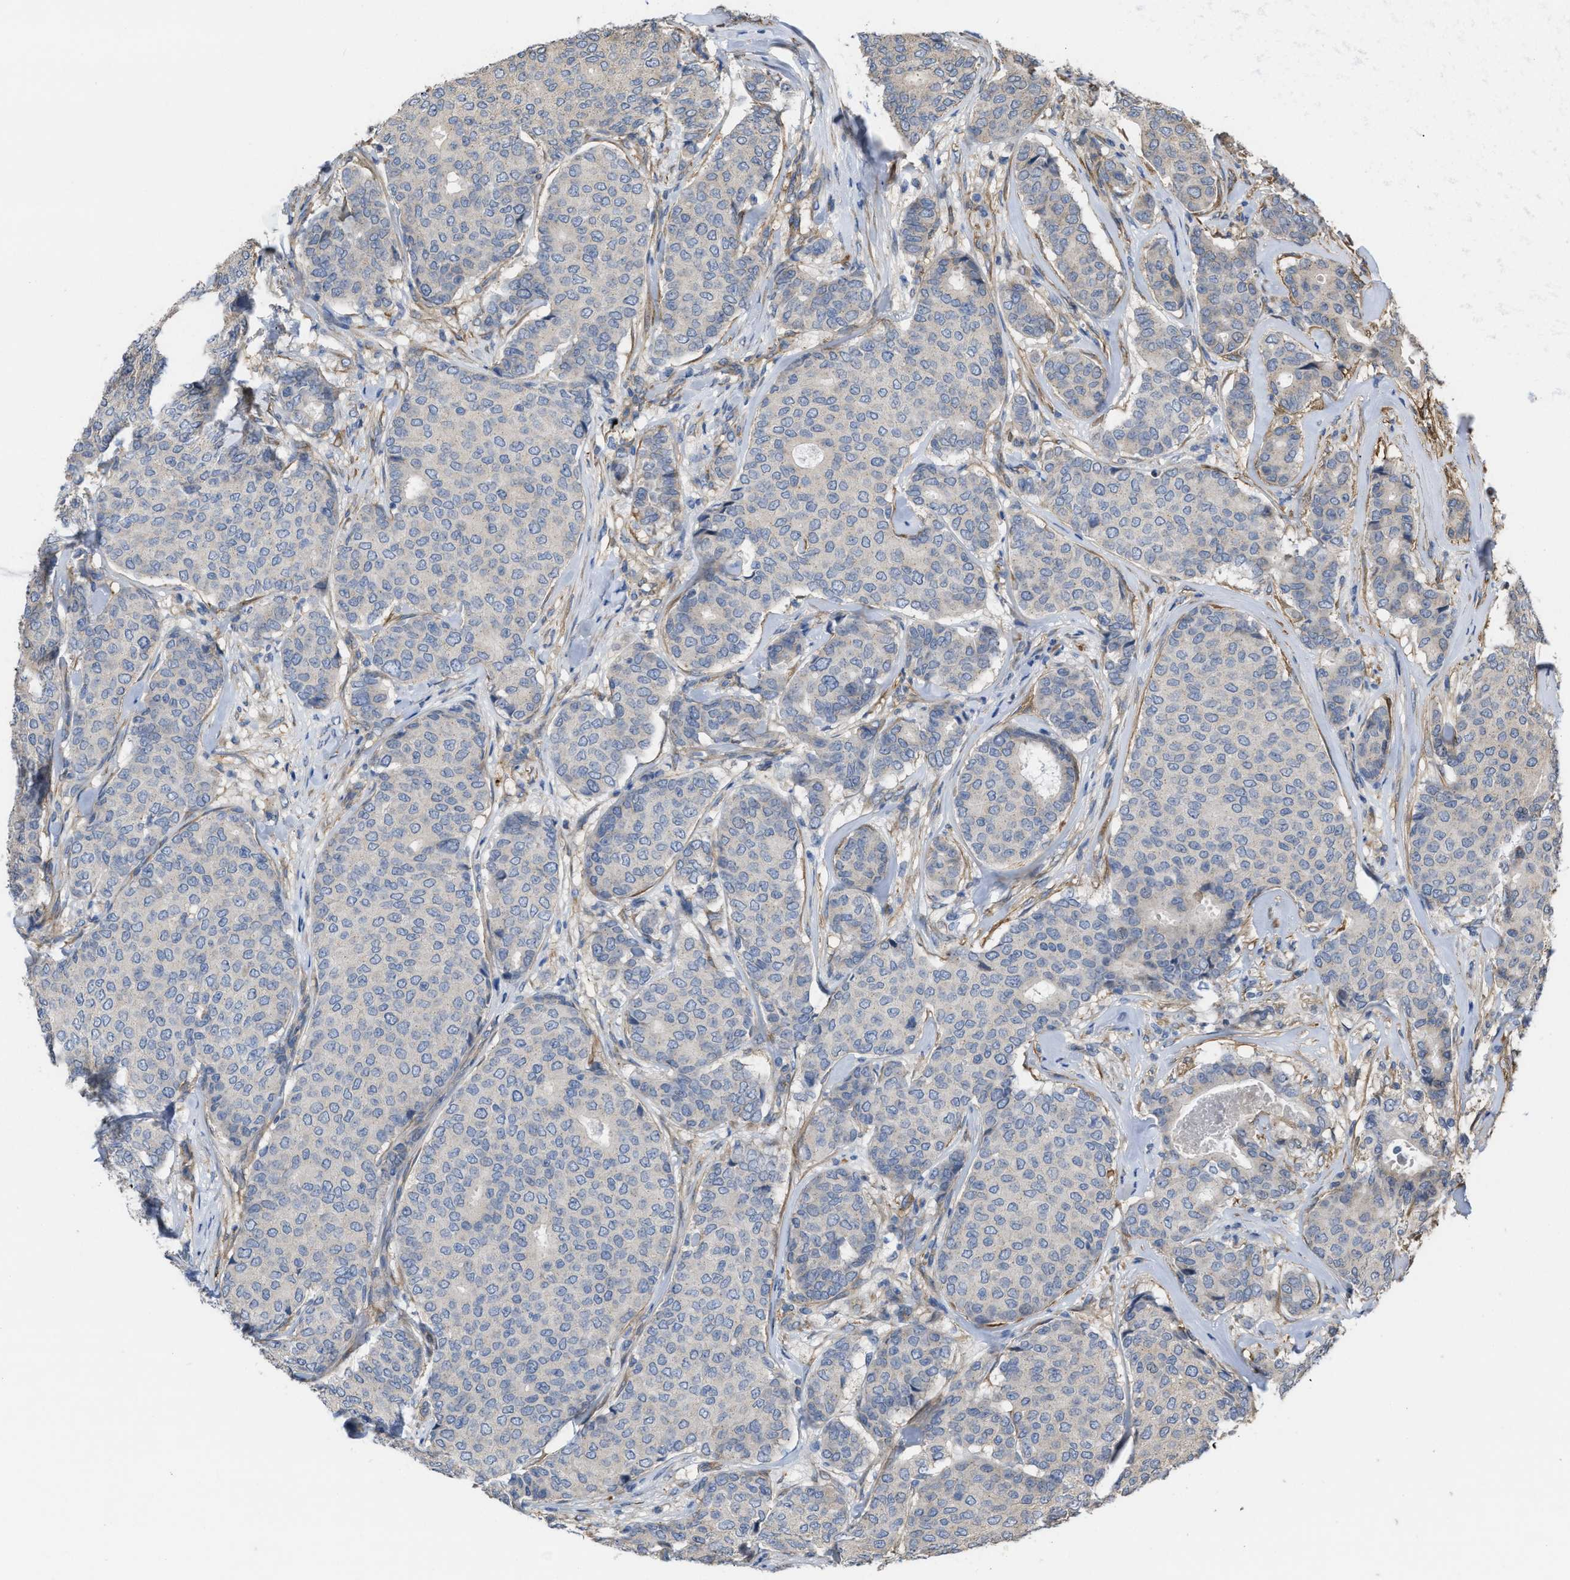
{"staining": {"intensity": "negative", "quantity": "none", "location": "none"}, "tissue": "breast cancer", "cell_type": "Tumor cells", "image_type": "cancer", "snomed": [{"axis": "morphology", "description": "Duct carcinoma"}, {"axis": "topography", "description": "Breast"}], "caption": "Immunohistochemical staining of breast invasive ductal carcinoma displays no significant staining in tumor cells. (Immunohistochemistry (ihc), brightfield microscopy, high magnification).", "gene": "SLC4A11", "patient": {"sex": "female", "age": 75}}